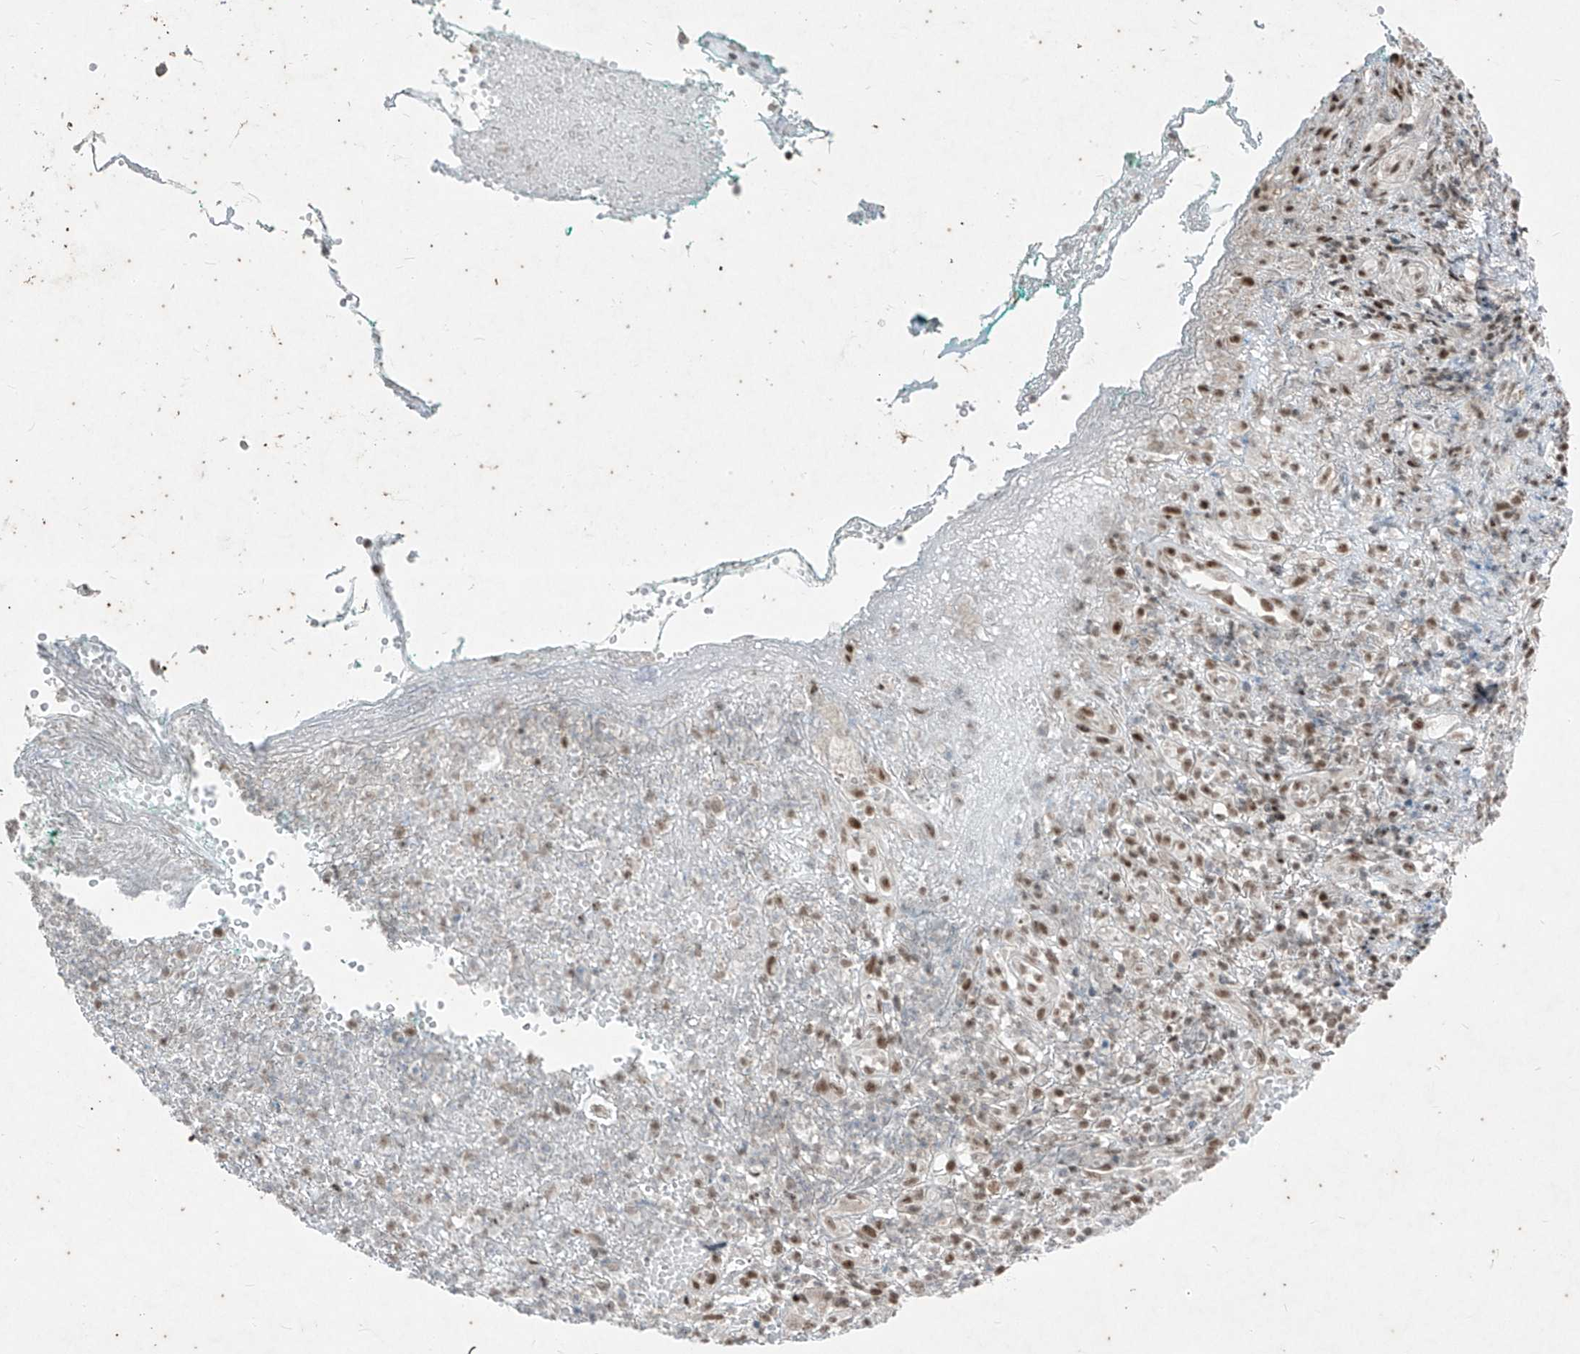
{"staining": {"intensity": "weak", "quantity": "25%-75%", "location": "nuclear"}, "tissue": "adipose tissue", "cell_type": "Adipocytes", "image_type": "normal", "snomed": [{"axis": "morphology", "description": "Normal tissue, NOS"}, {"axis": "morphology", "description": "Basal cell carcinoma"}, {"axis": "topography", "description": "Cartilage tissue"}, {"axis": "topography", "description": "Nasopharynx"}, {"axis": "topography", "description": "Oral tissue"}], "caption": "Adipocytes reveal weak nuclear staining in approximately 25%-75% of cells in unremarkable adipose tissue.", "gene": "ZNF354B", "patient": {"sex": "female", "age": 77}}